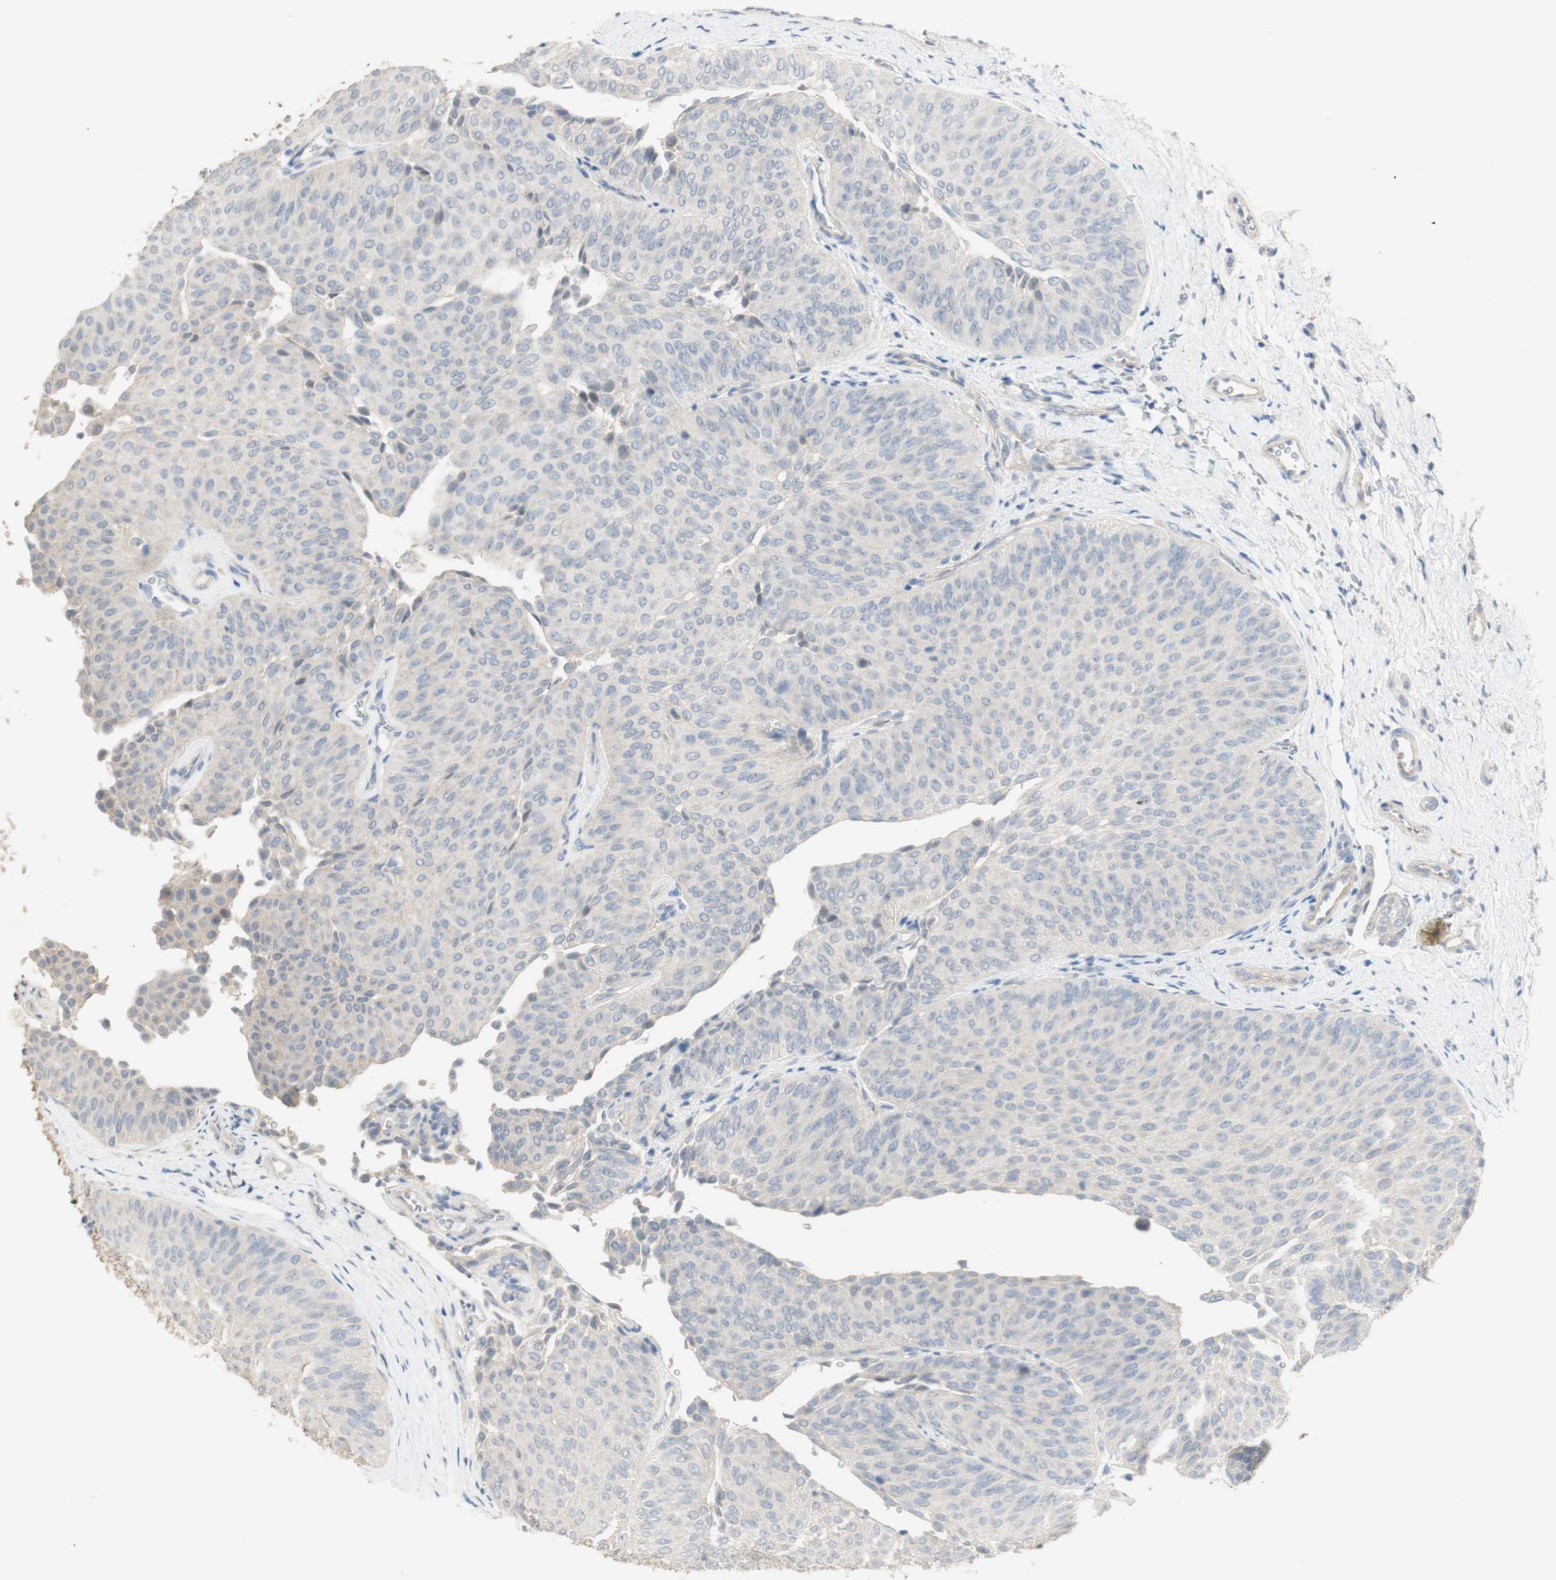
{"staining": {"intensity": "negative", "quantity": "none", "location": "none"}, "tissue": "urothelial cancer", "cell_type": "Tumor cells", "image_type": "cancer", "snomed": [{"axis": "morphology", "description": "Urothelial carcinoma, Low grade"}, {"axis": "topography", "description": "Urinary bladder"}], "caption": "Immunohistochemistry (IHC) of human urothelial cancer reveals no expression in tumor cells.", "gene": "MANEA", "patient": {"sex": "female", "age": 60}}